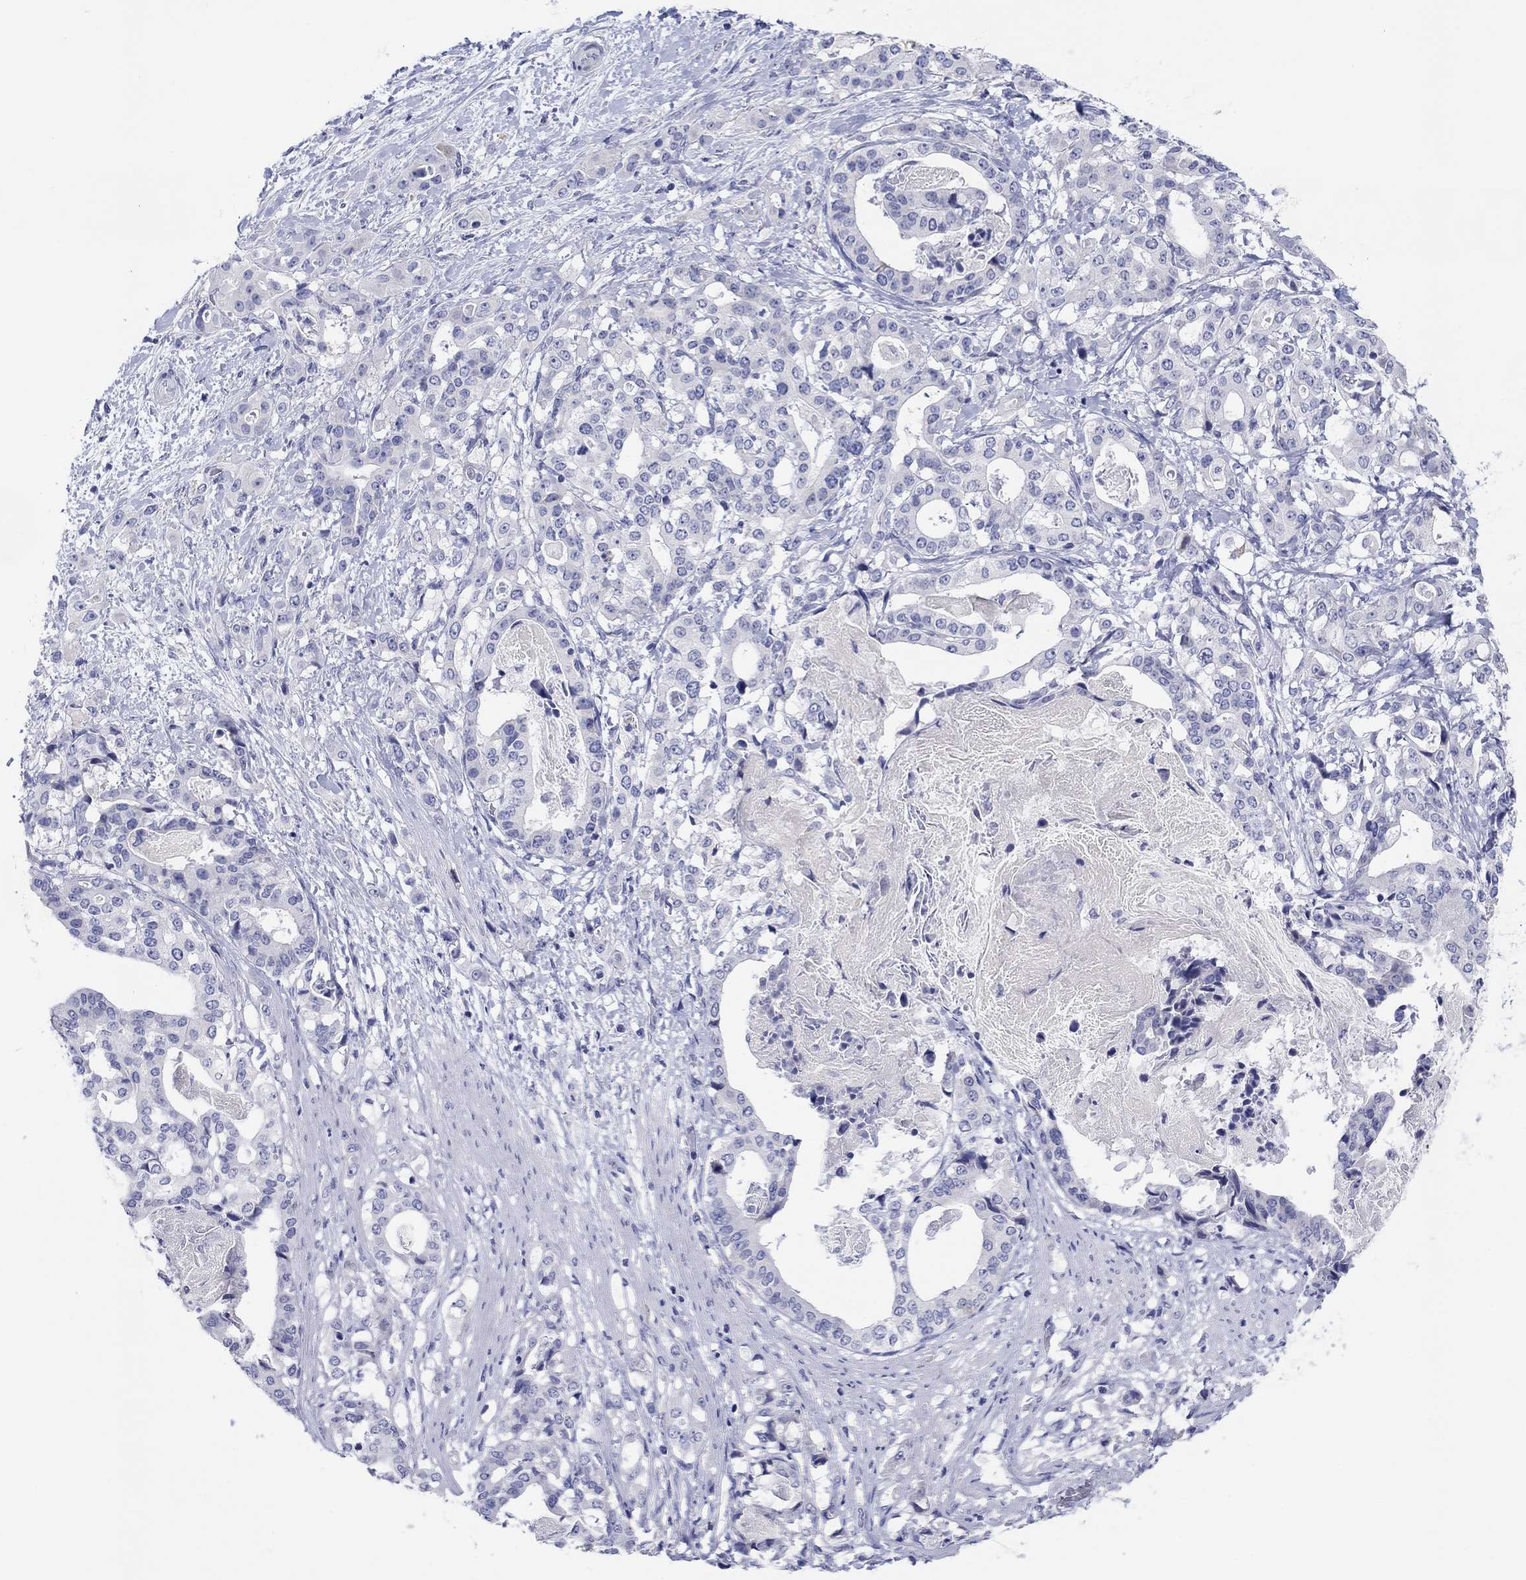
{"staining": {"intensity": "negative", "quantity": "none", "location": "none"}, "tissue": "stomach cancer", "cell_type": "Tumor cells", "image_type": "cancer", "snomed": [{"axis": "morphology", "description": "Adenocarcinoma, NOS"}, {"axis": "topography", "description": "Stomach"}], "caption": "DAB (3,3'-diaminobenzidine) immunohistochemical staining of stomach cancer shows no significant positivity in tumor cells.", "gene": "ERICH3", "patient": {"sex": "male", "age": 48}}